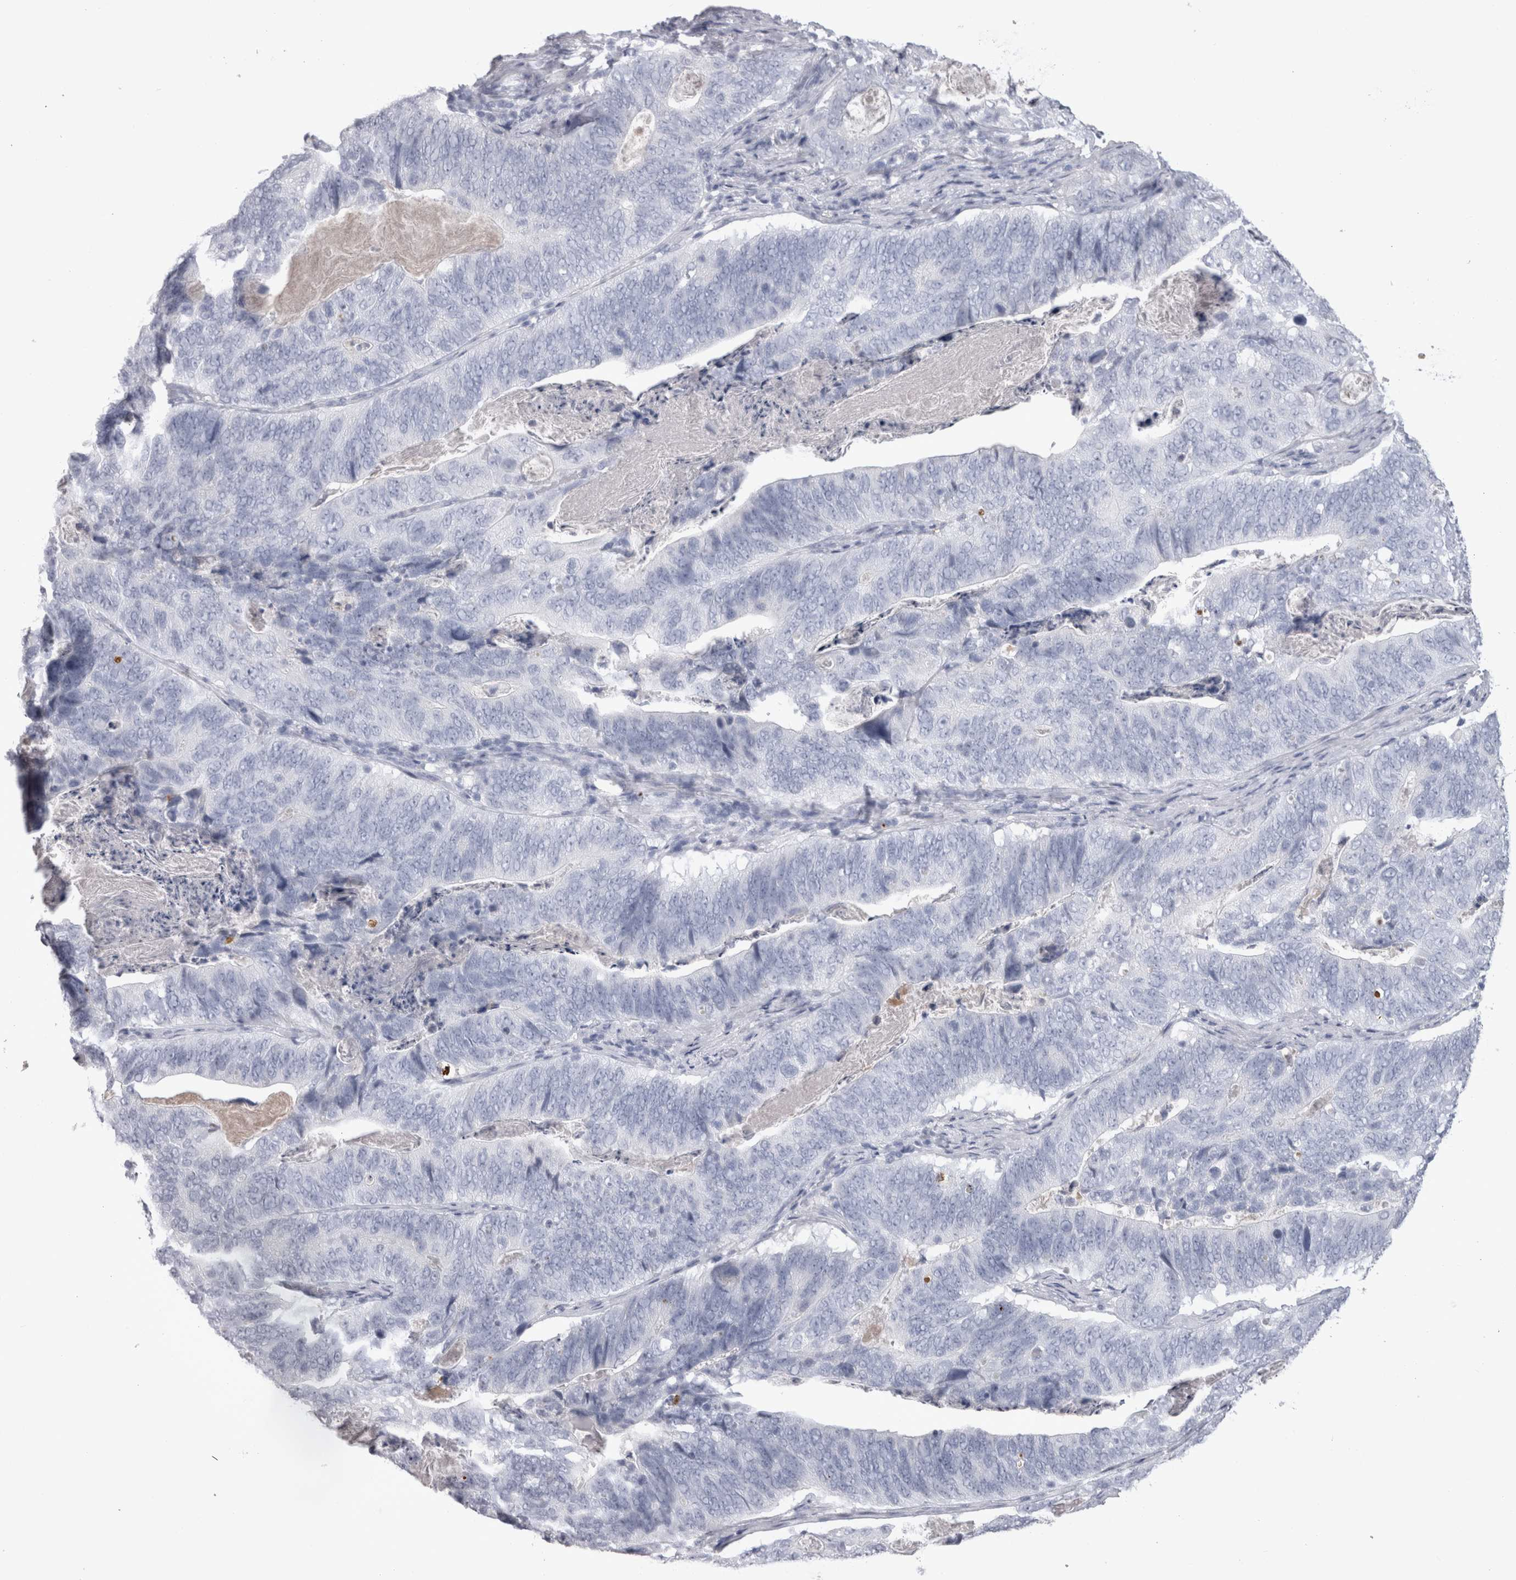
{"staining": {"intensity": "negative", "quantity": "none", "location": "none"}, "tissue": "stomach cancer", "cell_type": "Tumor cells", "image_type": "cancer", "snomed": [{"axis": "morphology", "description": "Normal tissue, NOS"}, {"axis": "morphology", "description": "Adenocarcinoma, NOS"}, {"axis": "topography", "description": "Stomach"}], "caption": "Immunohistochemistry of stomach cancer (adenocarcinoma) demonstrates no staining in tumor cells.", "gene": "ADAM2", "patient": {"sex": "female", "age": 89}}